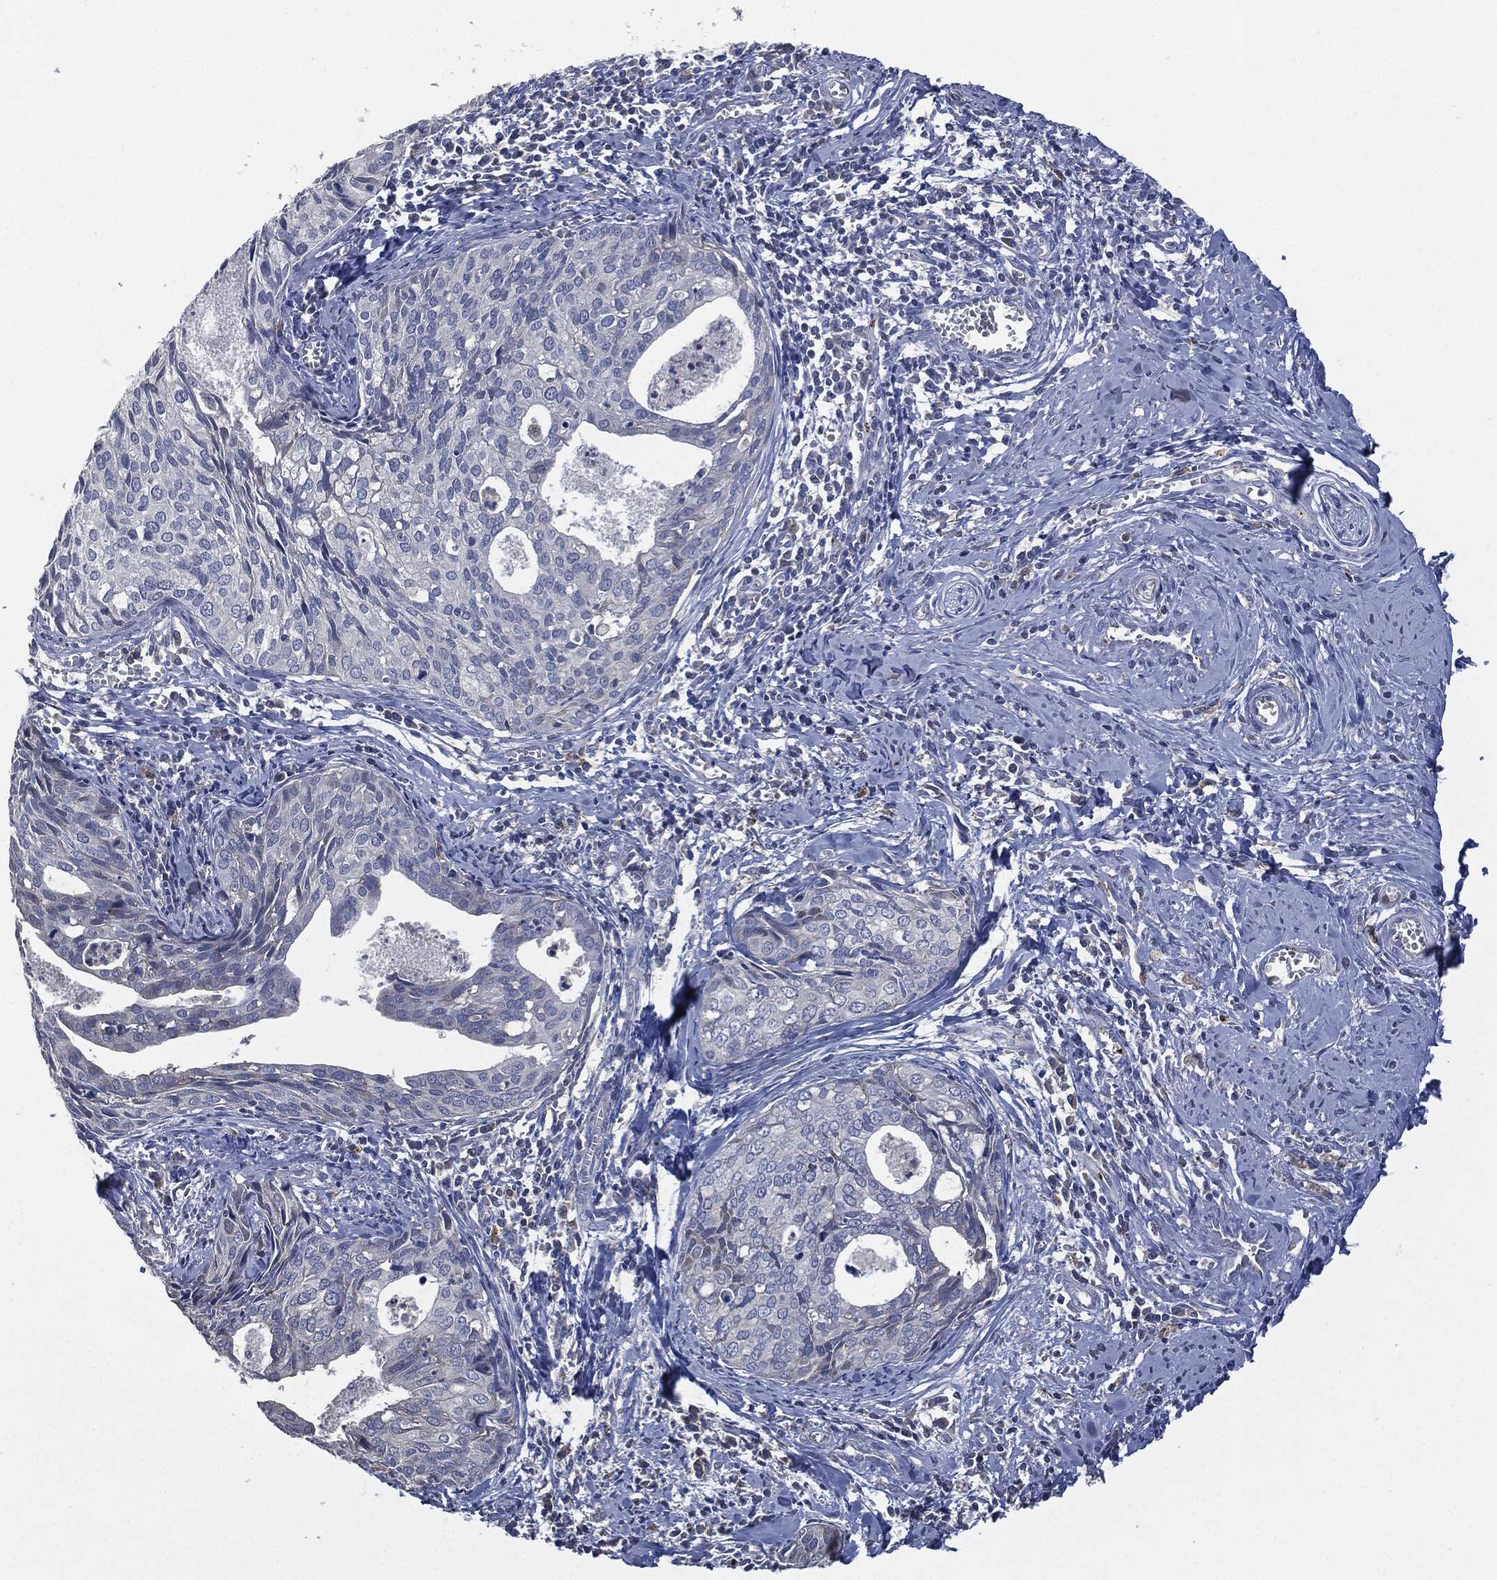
{"staining": {"intensity": "negative", "quantity": "none", "location": "none"}, "tissue": "cervical cancer", "cell_type": "Tumor cells", "image_type": "cancer", "snomed": [{"axis": "morphology", "description": "Squamous cell carcinoma, NOS"}, {"axis": "topography", "description": "Cervix"}], "caption": "High magnification brightfield microscopy of cervical cancer stained with DAB (3,3'-diaminobenzidine) (brown) and counterstained with hematoxylin (blue): tumor cells show no significant expression.", "gene": "CD33", "patient": {"sex": "female", "age": 29}}